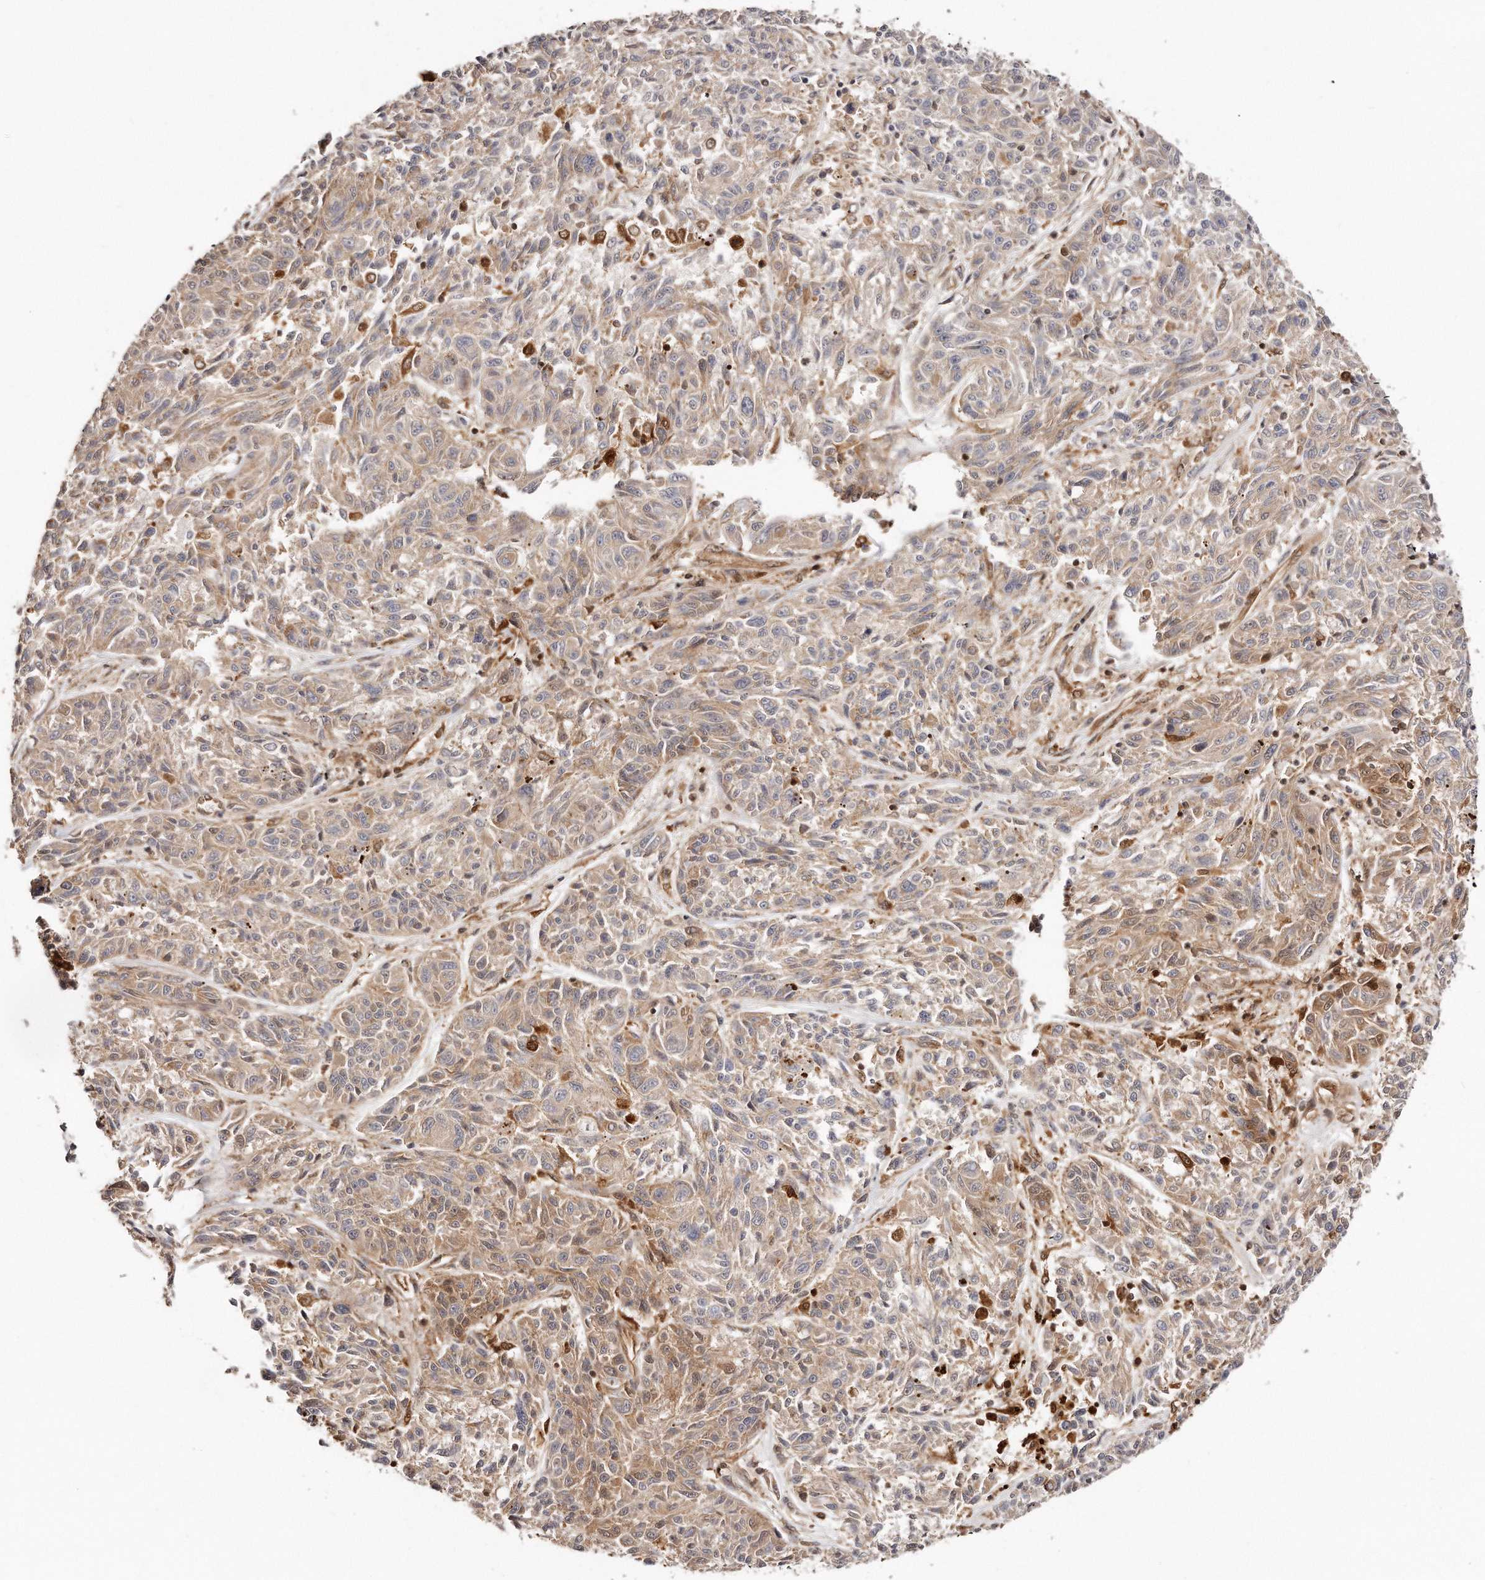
{"staining": {"intensity": "weak", "quantity": ">75%", "location": "cytoplasmic/membranous"}, "tissue": "melanoma", "cell_type": "Tumor cells", "image_type": "cancer", "snomed": [{"axis": "morphology", "description": "Malignant melanoma, NOS"}, {"axis": "topography", "description": "Skin"}], "caption": "Immunohistochemistry staining of malignant melanoma, which demonstrates low levels of weak cytoplasmic/membranous staining in approximately >75% of tumor cells indicating weak cytoplasmic/membranous protein staining. The staining was performed using DAB (brown) for protein detection and nuclei were counterstained in hematoxylin (blue).", "gene": "GBP4", "patient": {"sex": "male", "age": 53}}